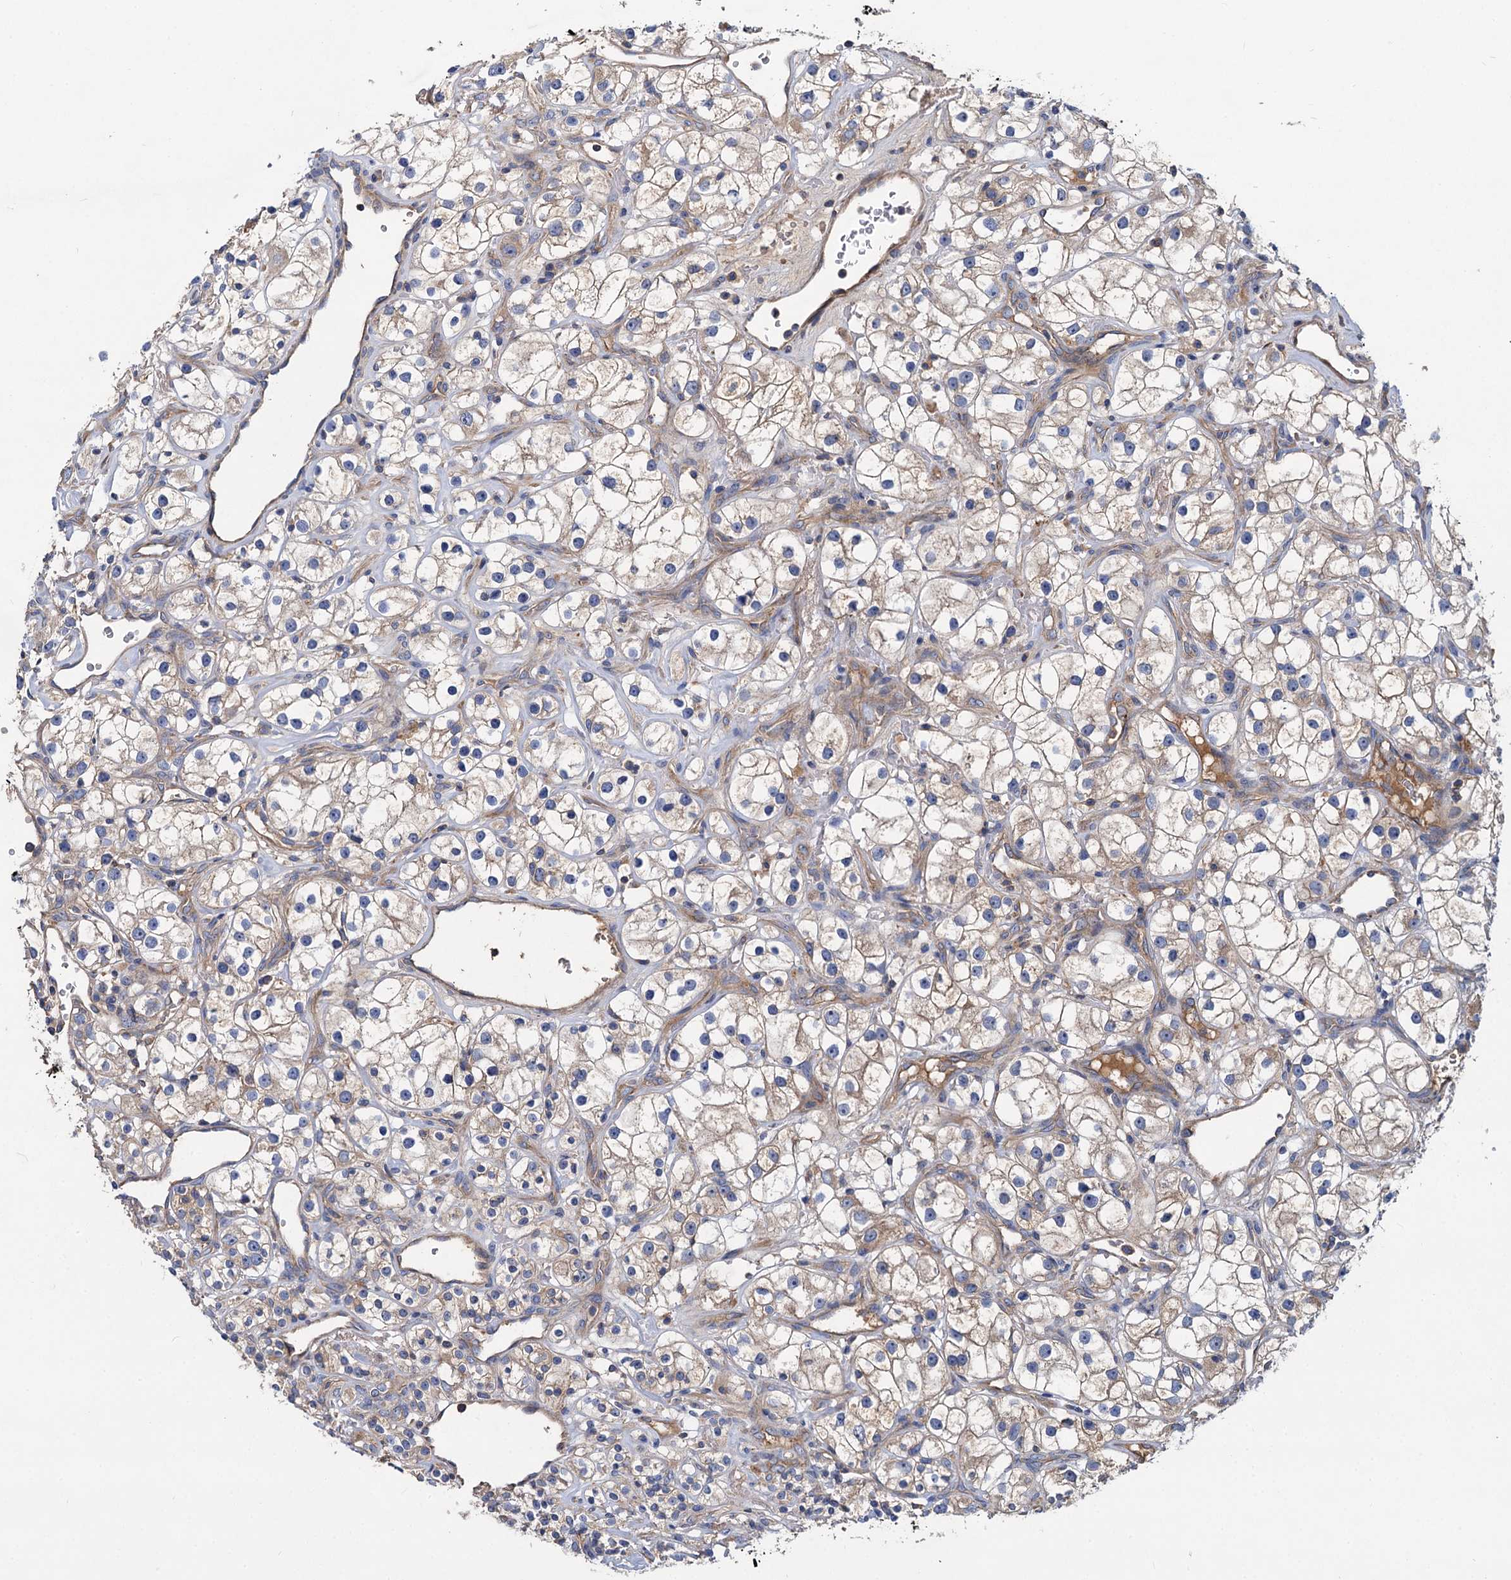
{"staining": {"intensity": "weak", "quantity": "25%-75%", "location": "cytoplasmic/membranous"}, "tissue": "renal cancer", "cell_type": "Tumor cells", "image_type": "cancer", "snomed": [{"axis": "morphology", "description": "Adenocarcinoma, NOS"}, {"axis": "topography", "description": "Kidney"}], "caption": "Renal cancer (adenocarcinoma) stained with immunohistochemistry (IHC) displays weak cytoplasmic/membranous positivity in about 25%-75% of tumor cells. (IHC, brightfield microscopy, high magnification).", "gene": "ALKBH7", "patient": {"sex": "male", "age": 77}}